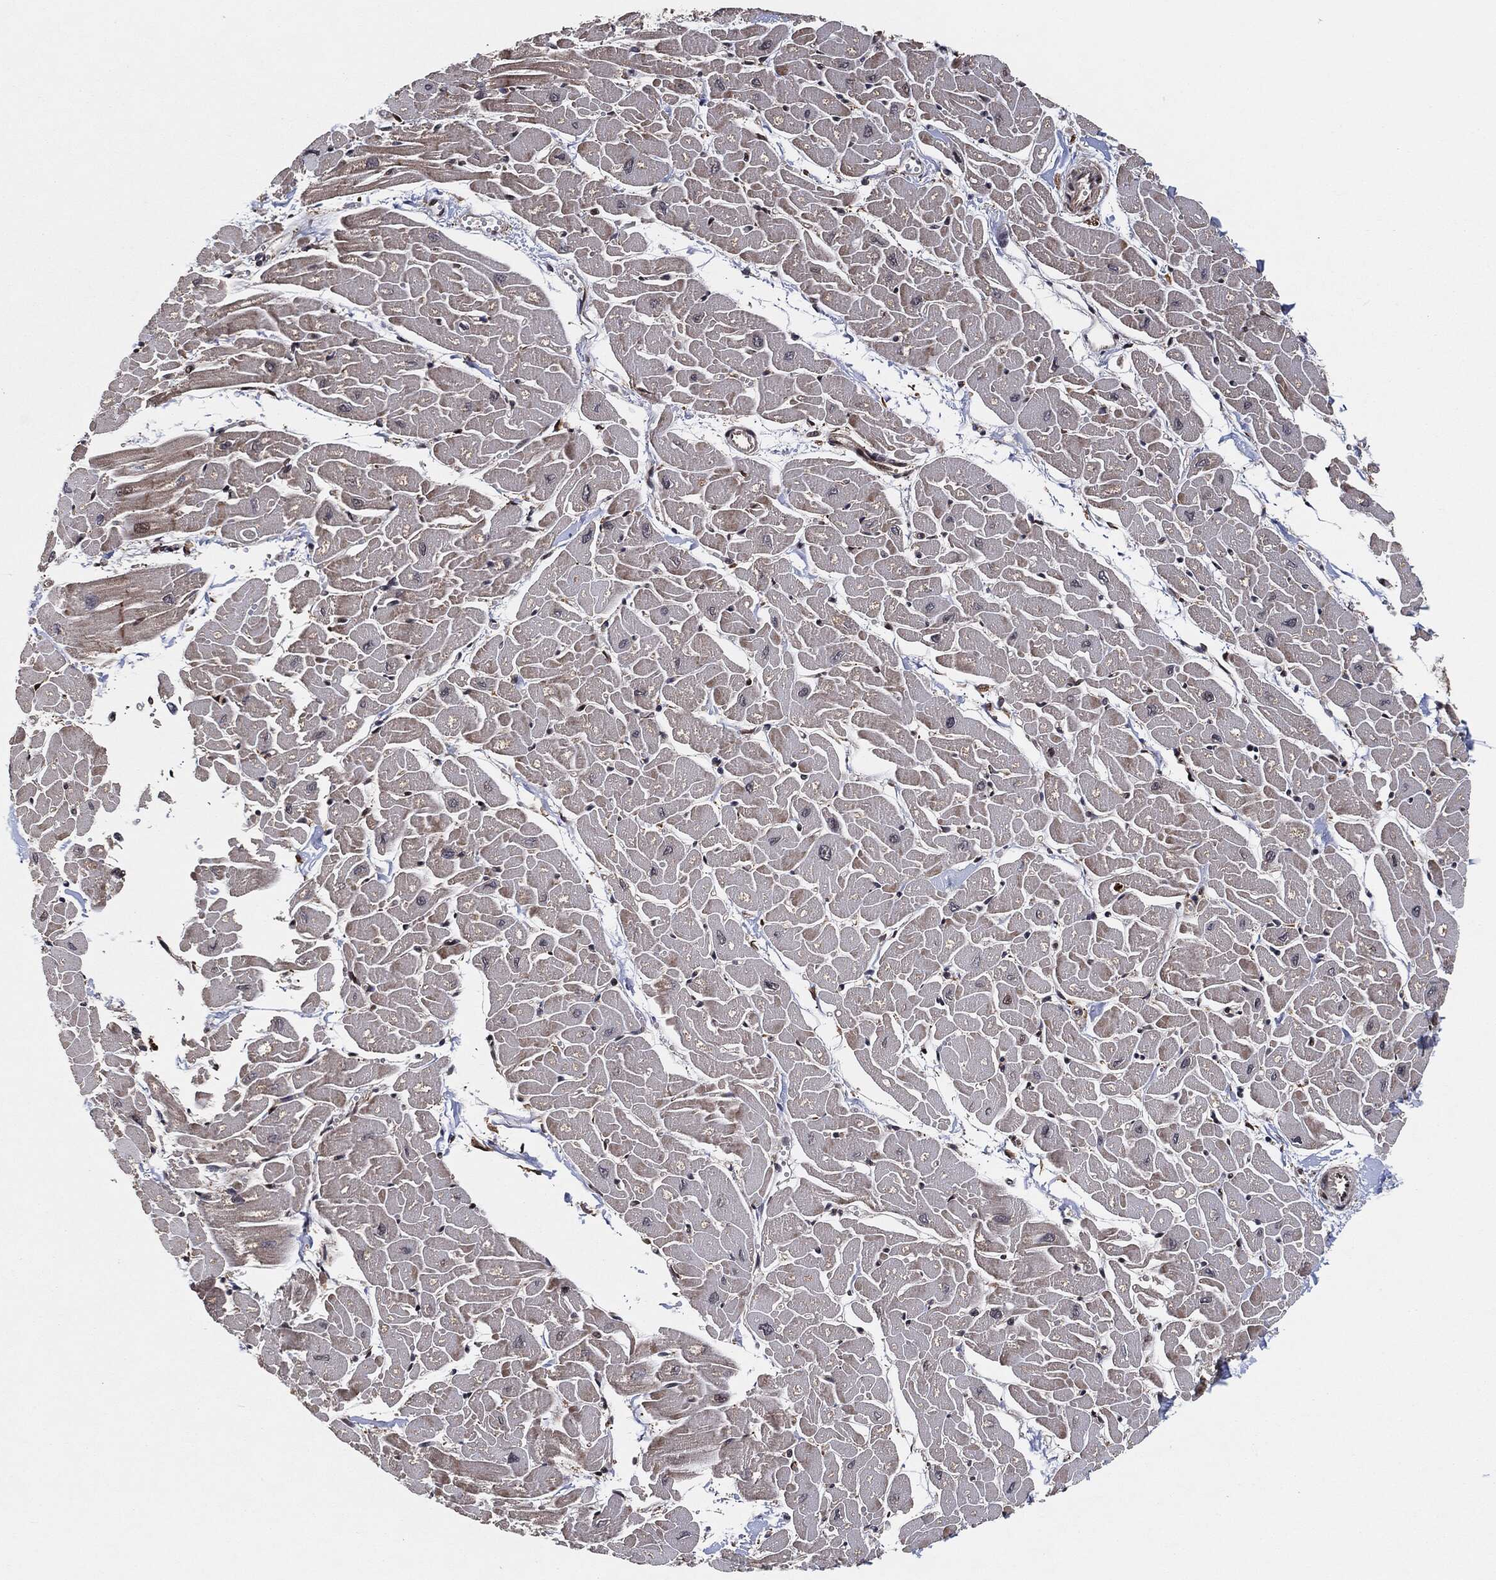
{"staining": {"intensity": "negative", "quantity": "none", "location": "none"}, "tissue": "heart muscle", "cell_type": "Cardiomyocytes", "image_type": "normal", "snomed": [{"axis": "morphology", "description": "Normal tissue, NOS"}, {"axis": "topography", "description": "Heart"}], "caption": "An image of heart muscle stained for a protein reveals no brown staining in cardiomyocytes.", "gene": "BCAR1", "patient": {"sex": "male", "age": 57}}